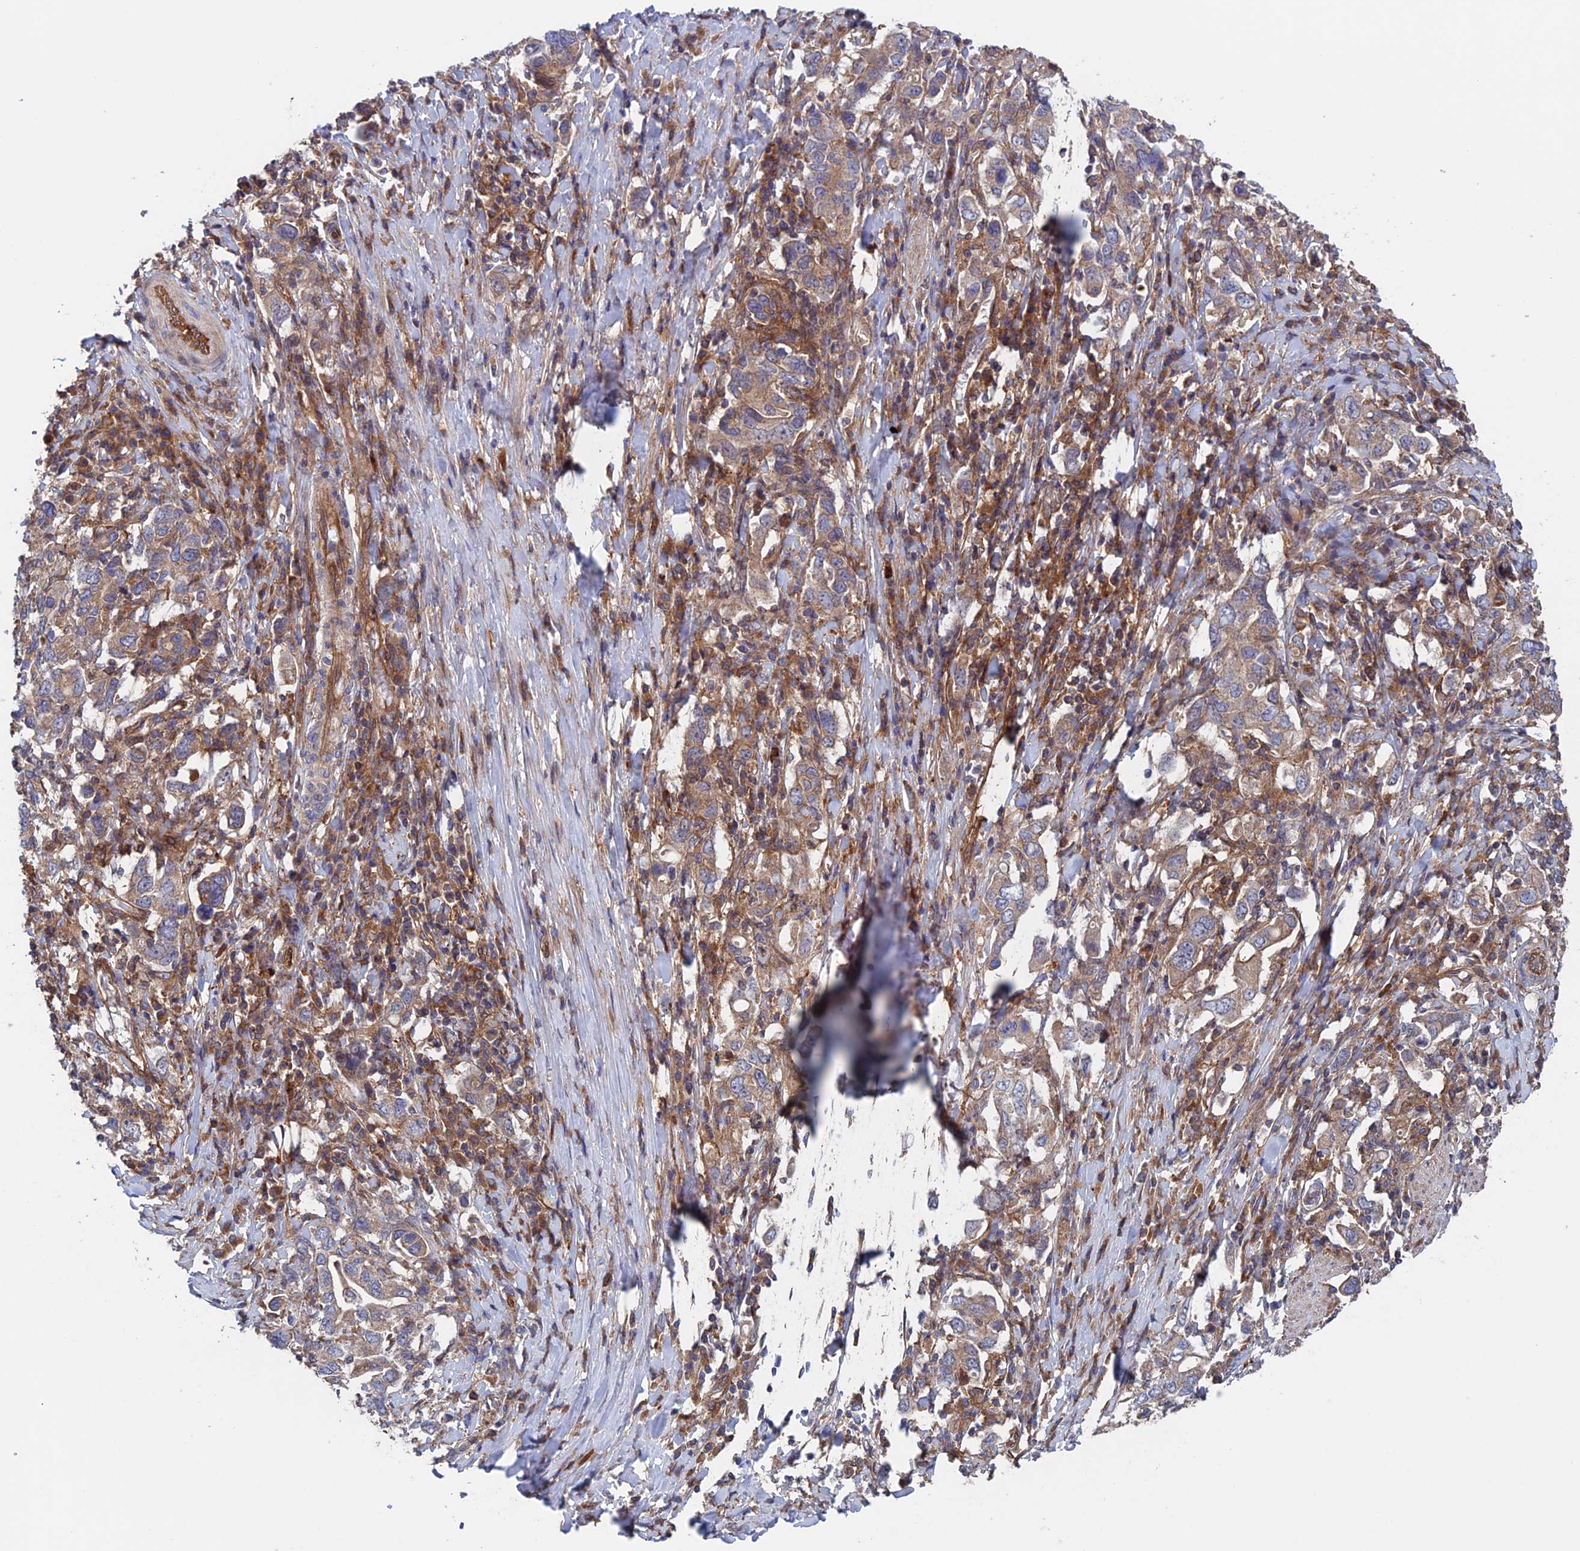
{"staining": {"intensity": "weak", "quantity": ">75%", "location": "cytoplasmic/membranous"}, "tissue": "stomach cancer", "cell_type": "Tumor cells", "image_type": "cancer", "snomed": [{"axis": "morphology", "description": "Adenocarcinoma, NOS"}, {"axis": "topography", "description": "Stomach, upper"}, {"axis": "topography", "description": "Stomach"}], "caption": "Immunohistochemistry photomicrograph of human stomach cancer (adenocarcinoma) stained for a protein (brown), which shows low levels of weak cytoplasmic/membranous expression in approximately >75% of tumor cells.", "gene": "NUDT16L1", "patient": {"sex": "male", "age": 62}}